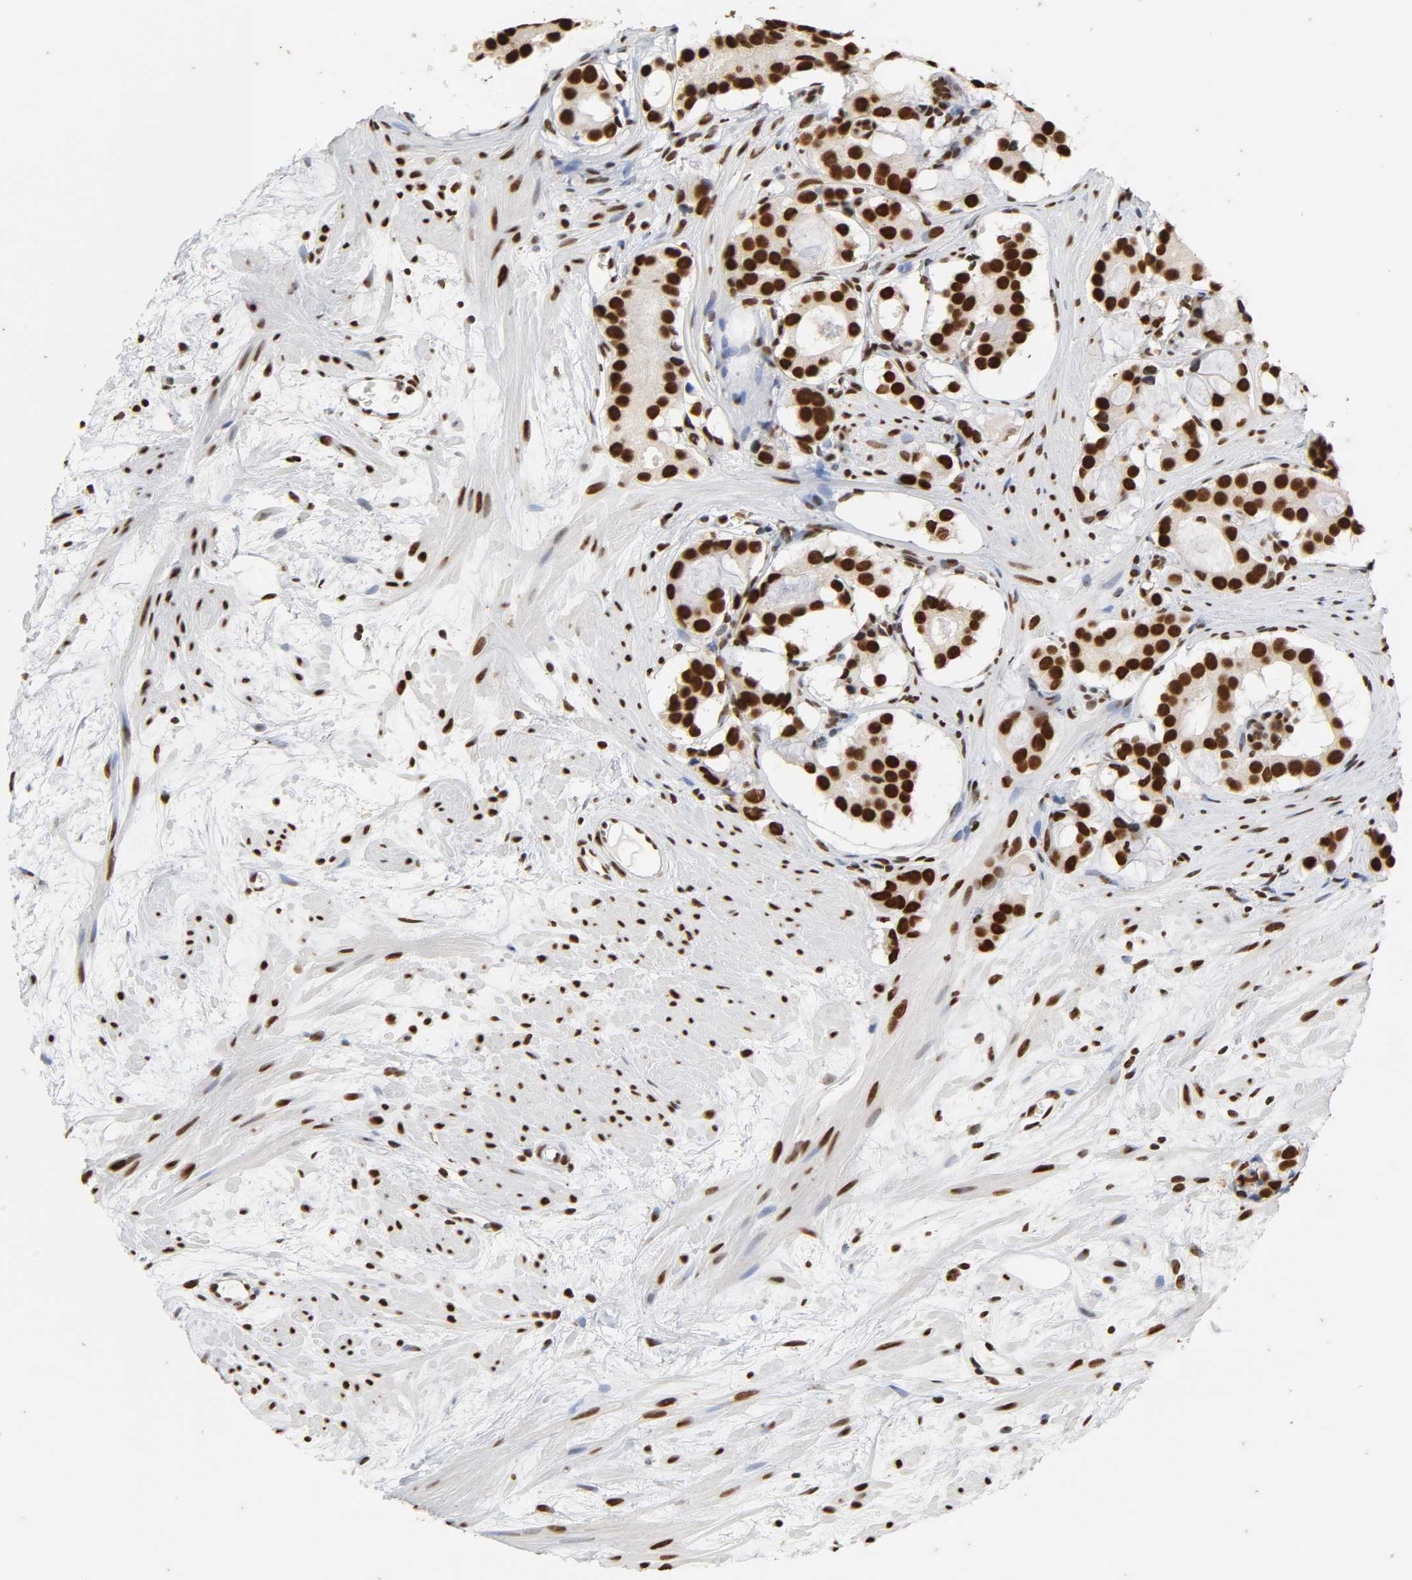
{"staining": {"intensity": "strong", "quantity": ">75%", "location": "nuclear"}, "tissue": "prostate cancer", "cell_type": "Tumor cells", "image_type": "cancer", "snomed": [{"axis": "morphology", "description": "Adenocarcinoma, Low grade"}, {"axis": "topography", "description": "Prostate"}], "caption": "A high amount of strong nuclear expression is seen in approximately >75% of tumor cells in low-grade adenocarcinoma (prostate) tissue.", "gene": "HNRNPC", "patient": {"sex": "male", "age": 57}}